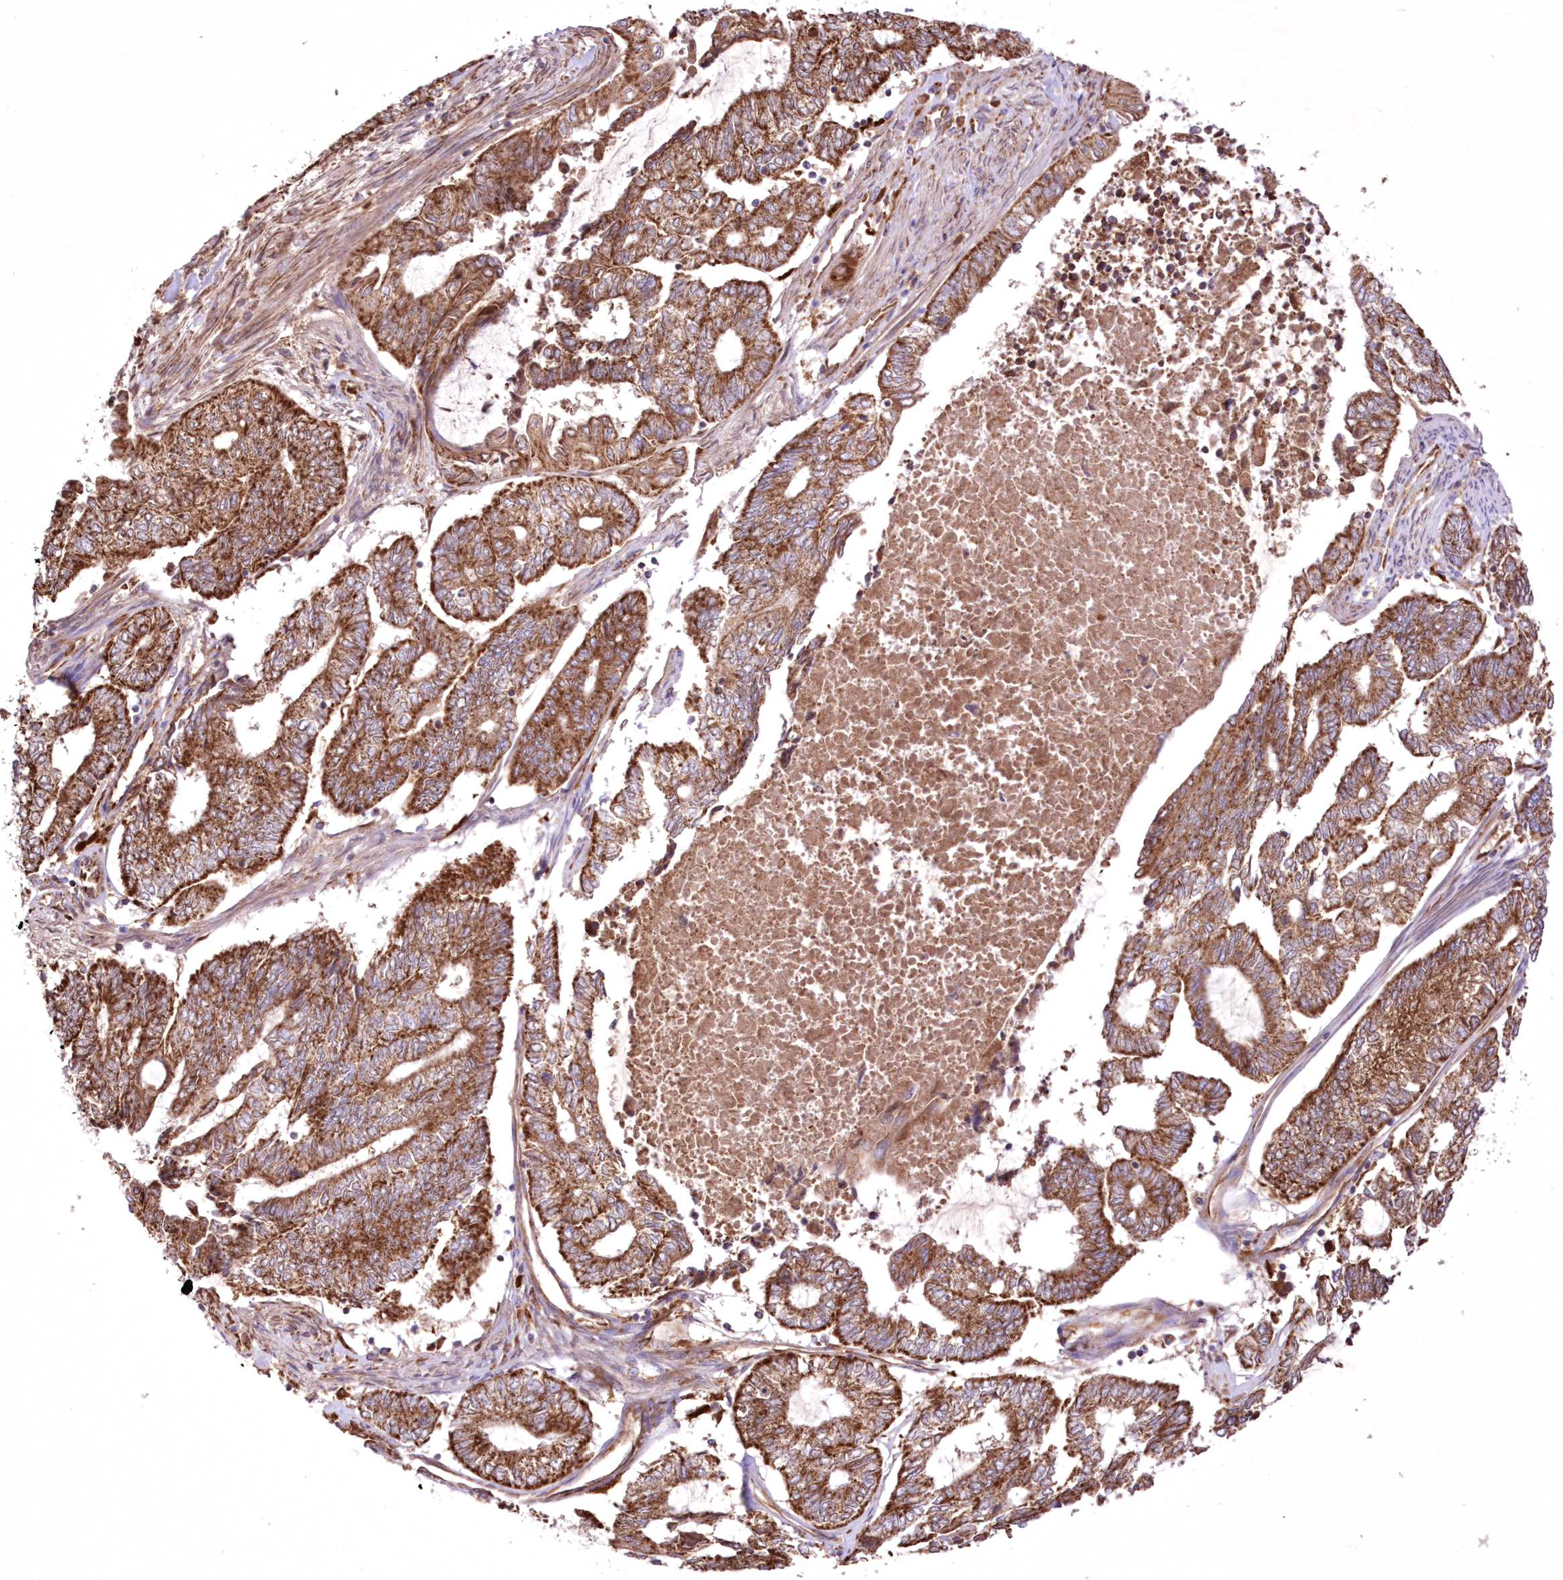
{"staining": {"intensity": "strong", "quantity": ">75%", "location": "cytoplasmic/membranous"}, "tissue": "endometrial cancer", "cell_type": "Tumor cells", "image_type": "cancer", "snomed": [{"axis": "morphology", "description": "Adenocarcinoma, NOS"}, {"axis": "topography", "description": "Uterus"}, {"axis": "topography", "description": "Endometrium"}], "caption": "Immunohistochemistry (IHC) of endometrial cancer exhibits high levels of strong cytoplasmic/membranous staining in approximately >75% of tumor cells.", "gene": "FCHO2", "patient": {"sex": "female", "age": 70}}